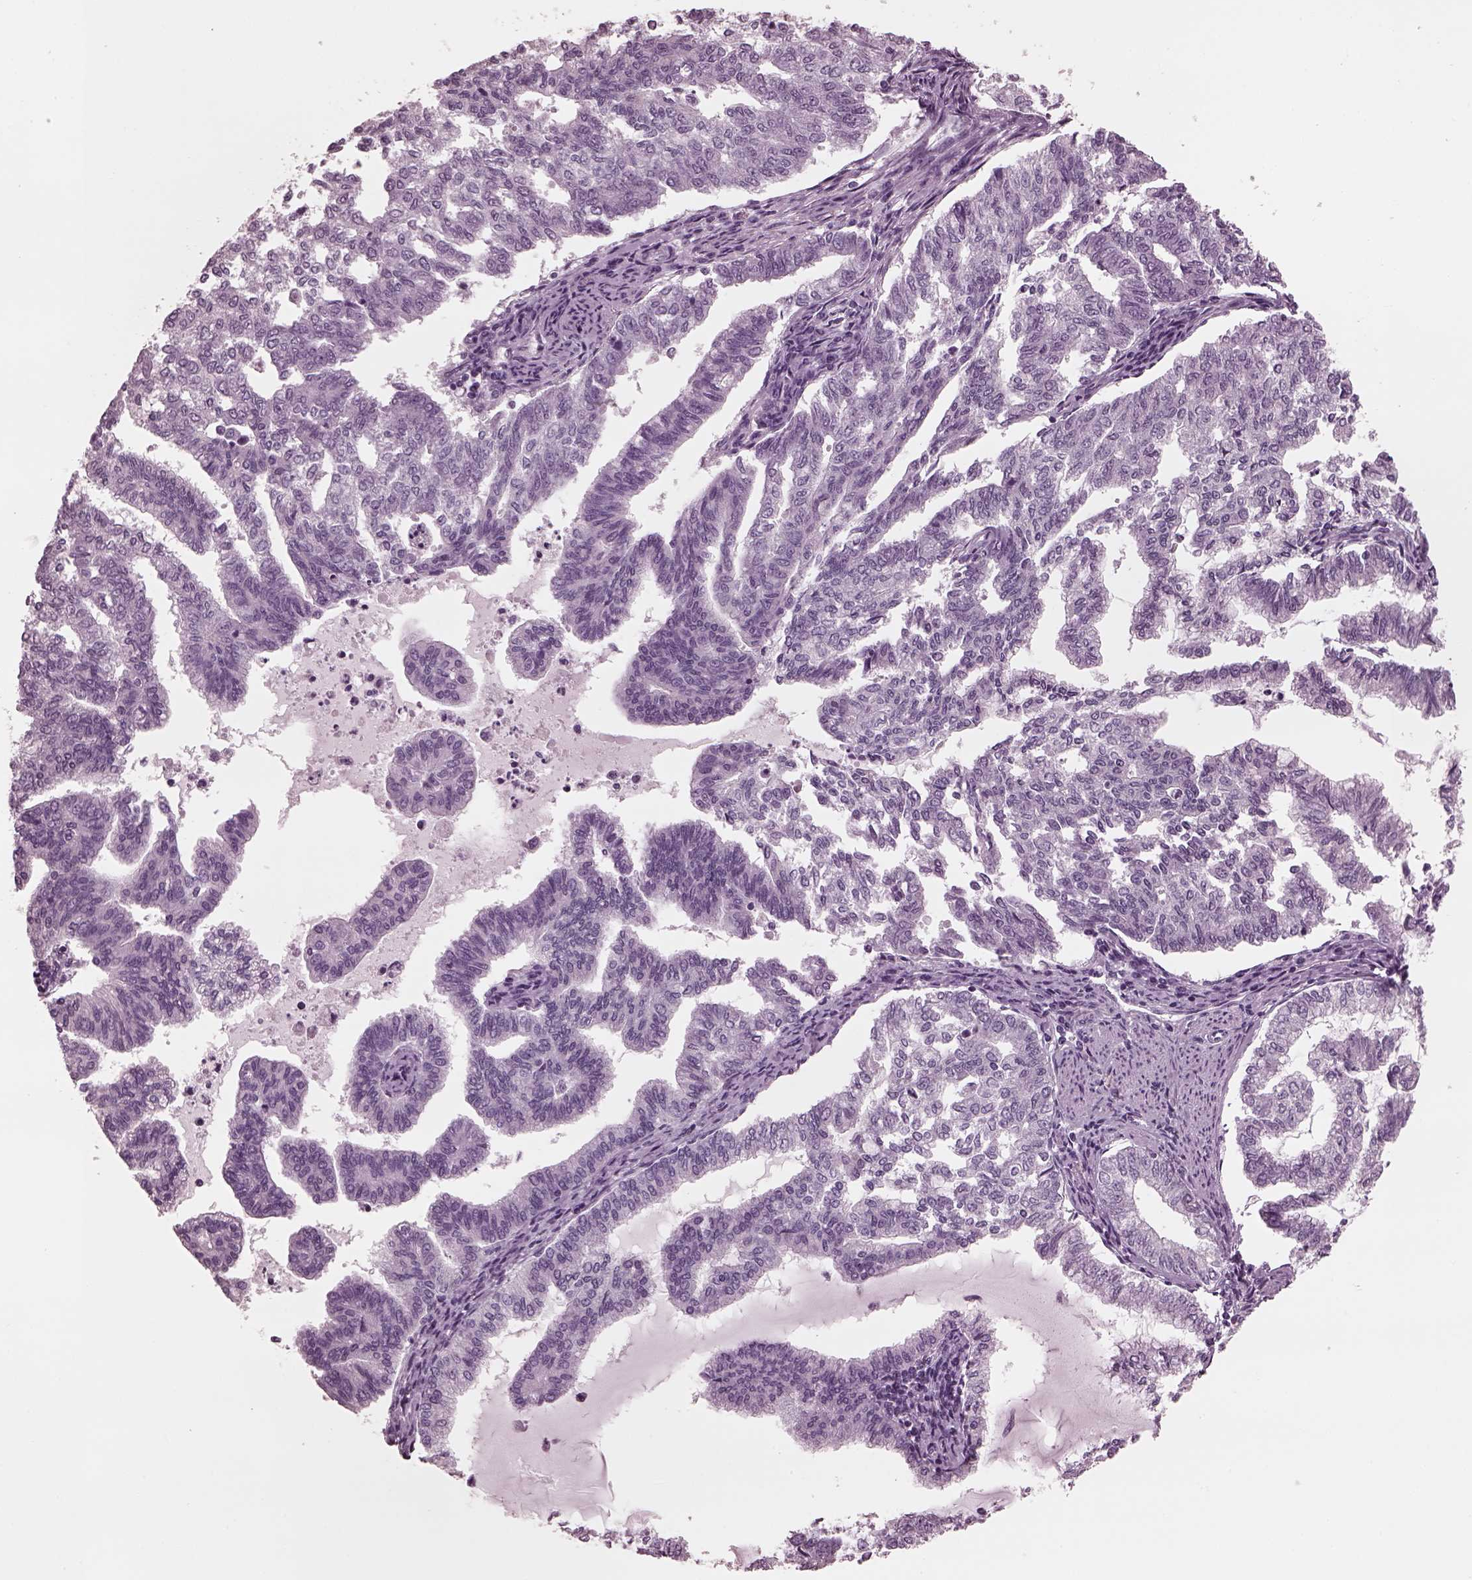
{"staining": {"intensity": "negative", "quantity": "none", "location": "none"}, "tissue": "endometrial cancer", "cell_type": "Tumor cells", "image_type": "cancer", "snomed": [{"axis": "morphology", "description": "Adenocarcinoma, NOS"}, {"axis": "topography", "description": "Endometrium"}], "caption": "DAB immunohistochemical staining of endometrial cancer (adenocarcinoma) exhibits no significant staining in tumor cells.", "gene": "CGA", "patient": {"sex": "female", "age": 79}}